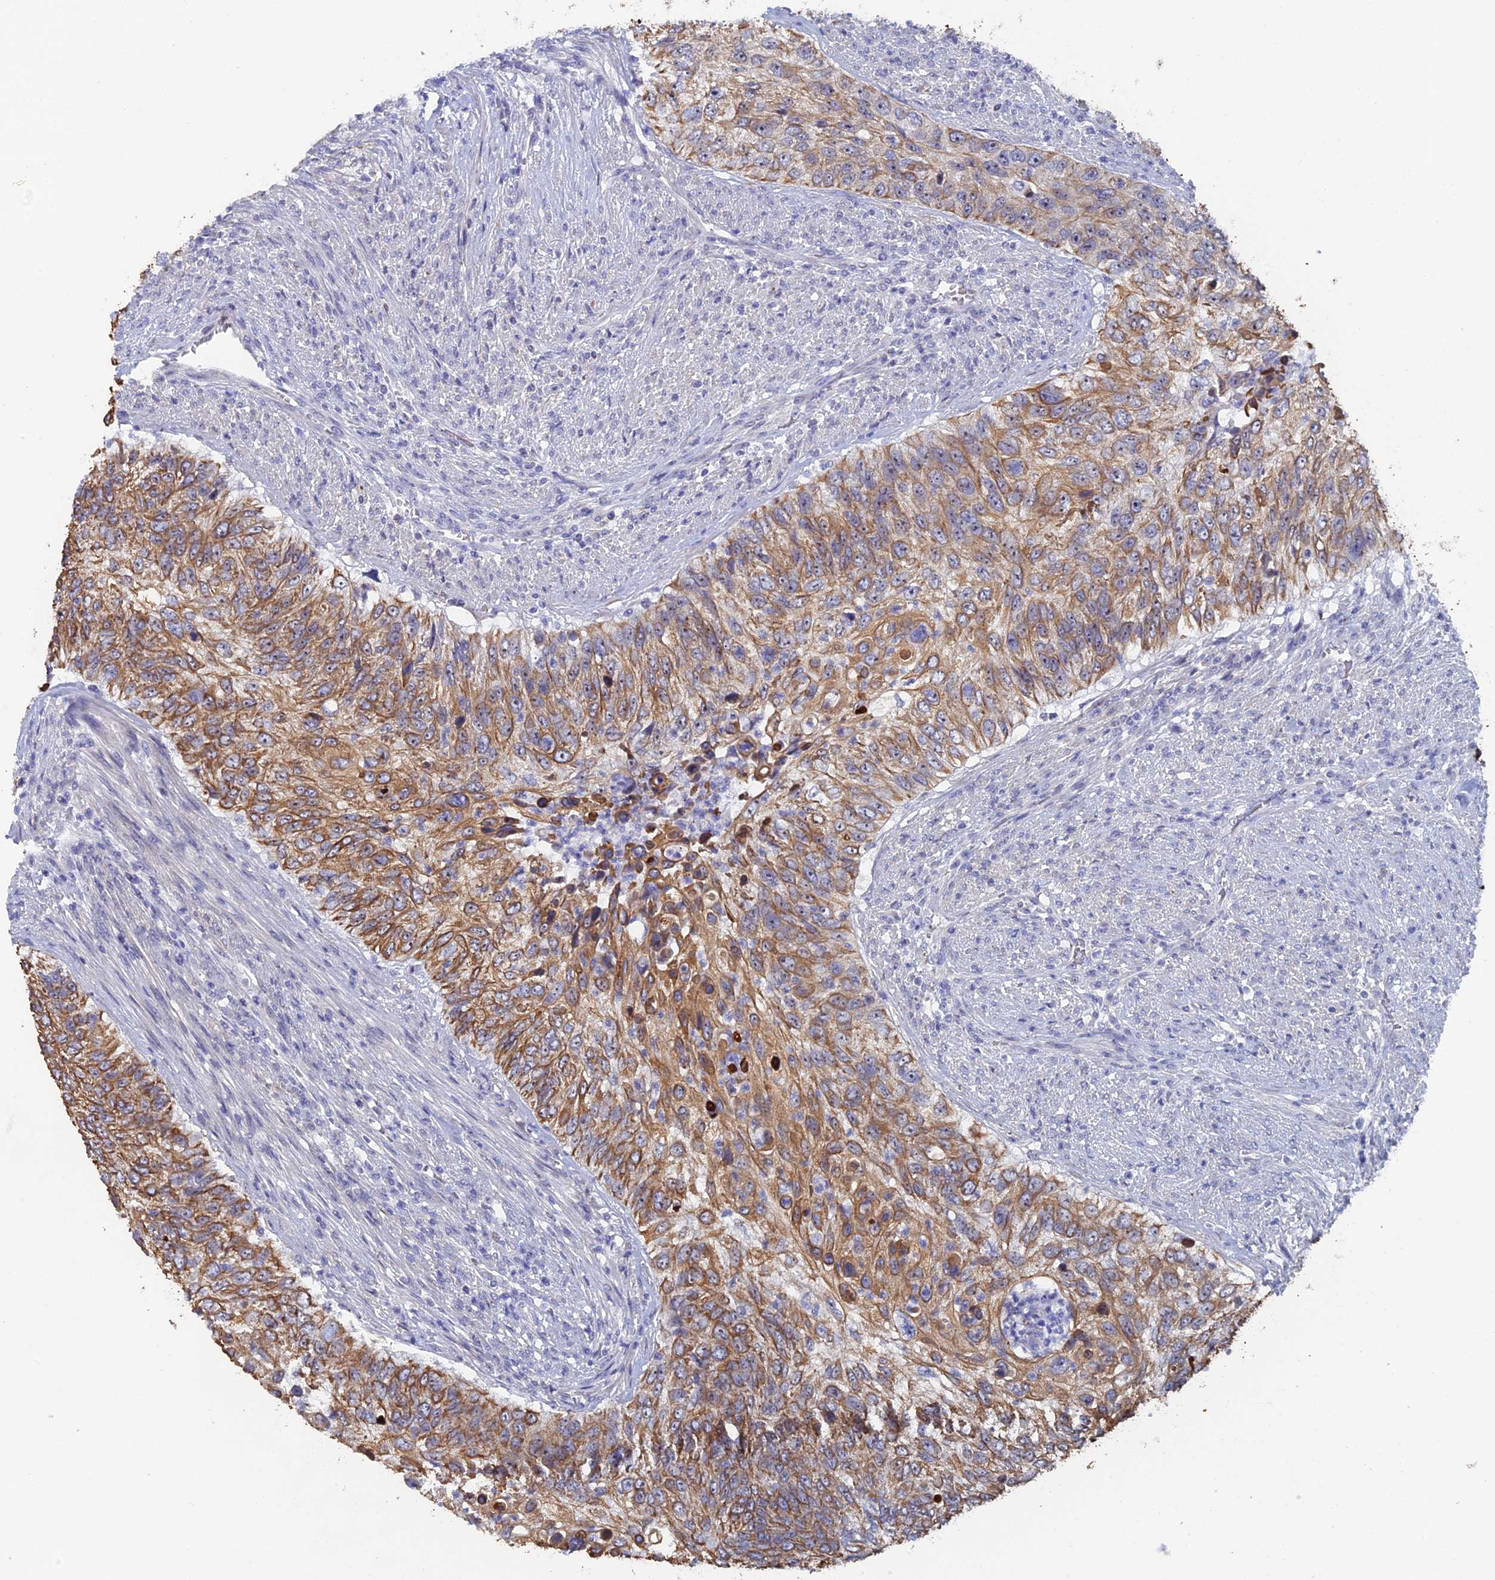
{"staining": {"intensity": "moderate", "quantity": ">75%", "location": "cytoplasmic/membranous"}, "tissue": "urothelial cancer", "cell_type": "Tumor cells", "image_type": "cancer", "snomed": [{"axis": "morphology", "description": "Urothelial carcinoma, High grade"}, {"axis": "topography", "description": "Urinary bladder"}], "caption": "Brown immunohistochemical staining in human urothelial carcinoma (high-grade) demonstrates moderate cytoplasmic/membranous staining in approximately >75% of tumor cells. (brown staining indicates protein expression, while blue staining denotes nuclei).", "gene": "SRFBP1", "patient": {"sex": "female", "age": 60}}